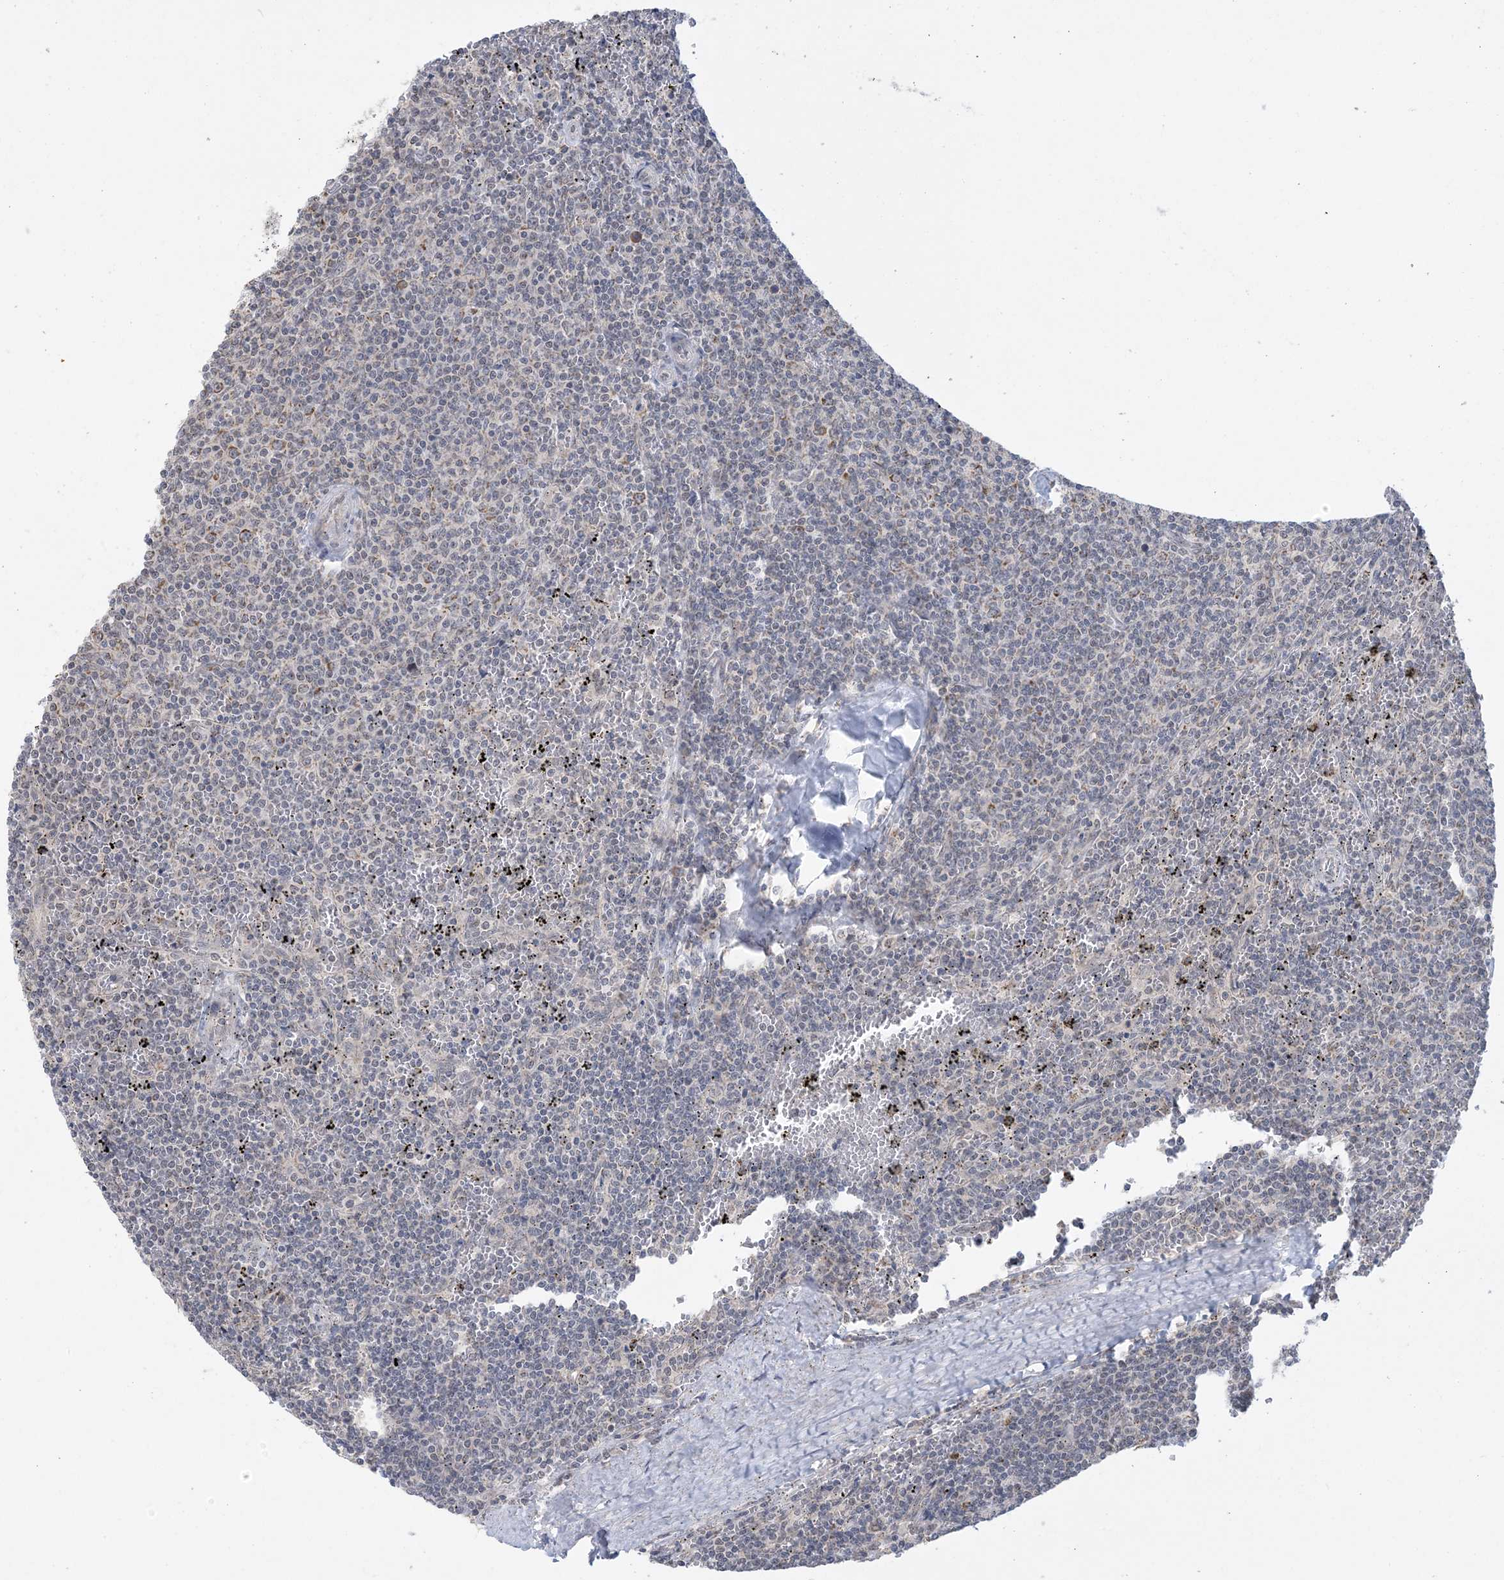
{"staining": {"intensity": "negative", "quantity": "none", "location": "none"}, "tissue": "lymphoma", "cell_type": "Tumor cells", "image_type": "cancer", "snomed": [{"axis": "morphology", "description": "Malignant lymphoma, non-Hodgkin's type, Low grade"}, {"axis": "topography", "description": "Spleen"}], "caption": "Tumor cells show no significant staining in malignant lymphoma, non-Hodgkin's type (low-grade). (DAB (3,3'-diaminobenzidine) immunohistochemistry (IHC) visualized using brightfield microscopy, high magnification).", "gene": "TRMT10C", "patient": {"sex": "female", "age": 50}}